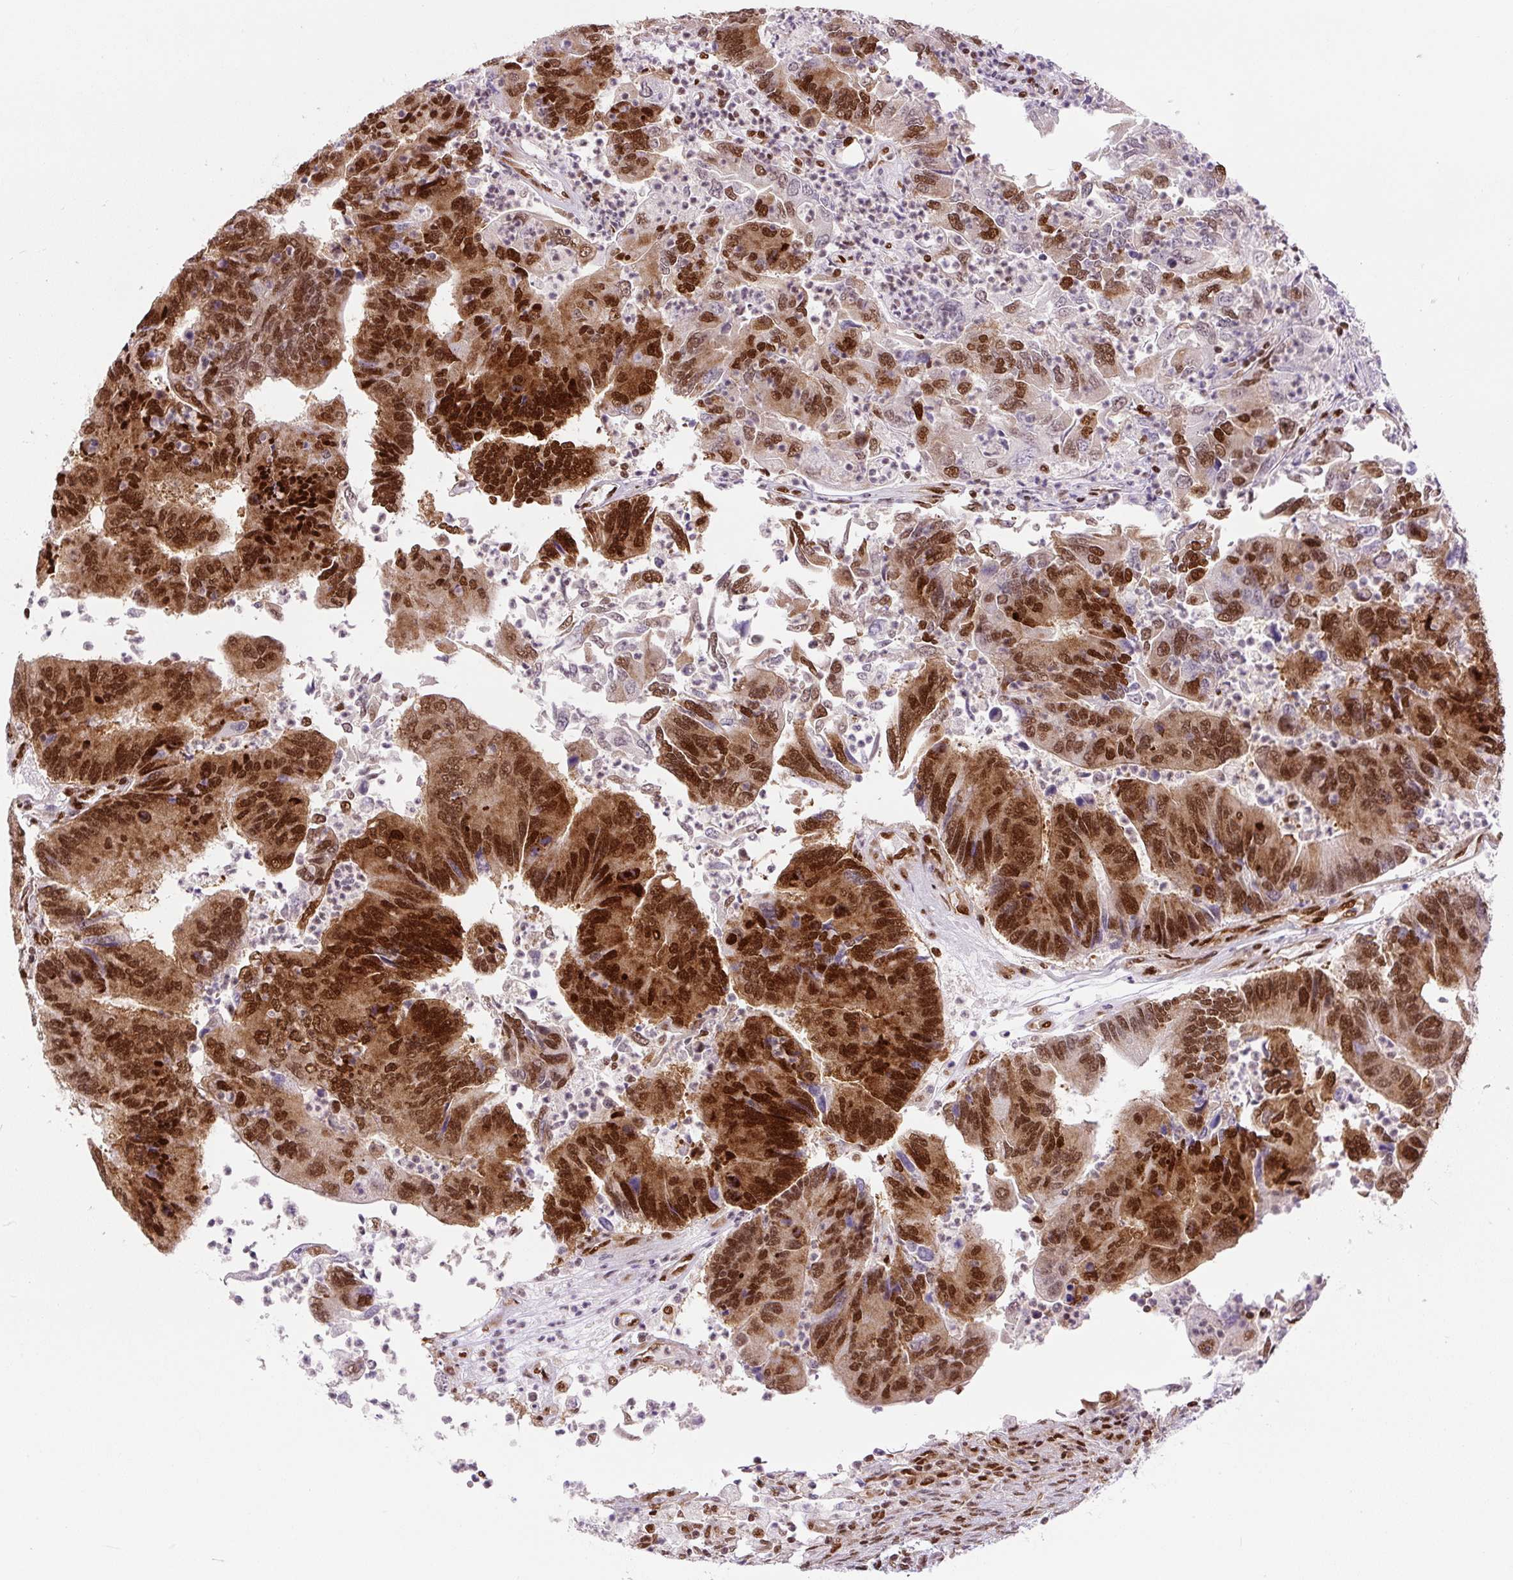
{"staining": {"intensity": "strong", "quantity": ">75%", "location": "nuclear"}, "tissue": "colorectal cancer", "cell_type": "Tumor cells", "image_type": "cancer", "snomed": [{"axis": "morphology", "description": "Adenocarcinoma, NOS"}, {"axis": "topography", "description": "Colon"}], "caption": "There is high levels of strong nuclear staining in tumor cells of colorectal cancer, as demonstrated by immunohistochemical staining (brown color).", "gene": "FUS", "patient": {"sex": "female", "age": 67}}